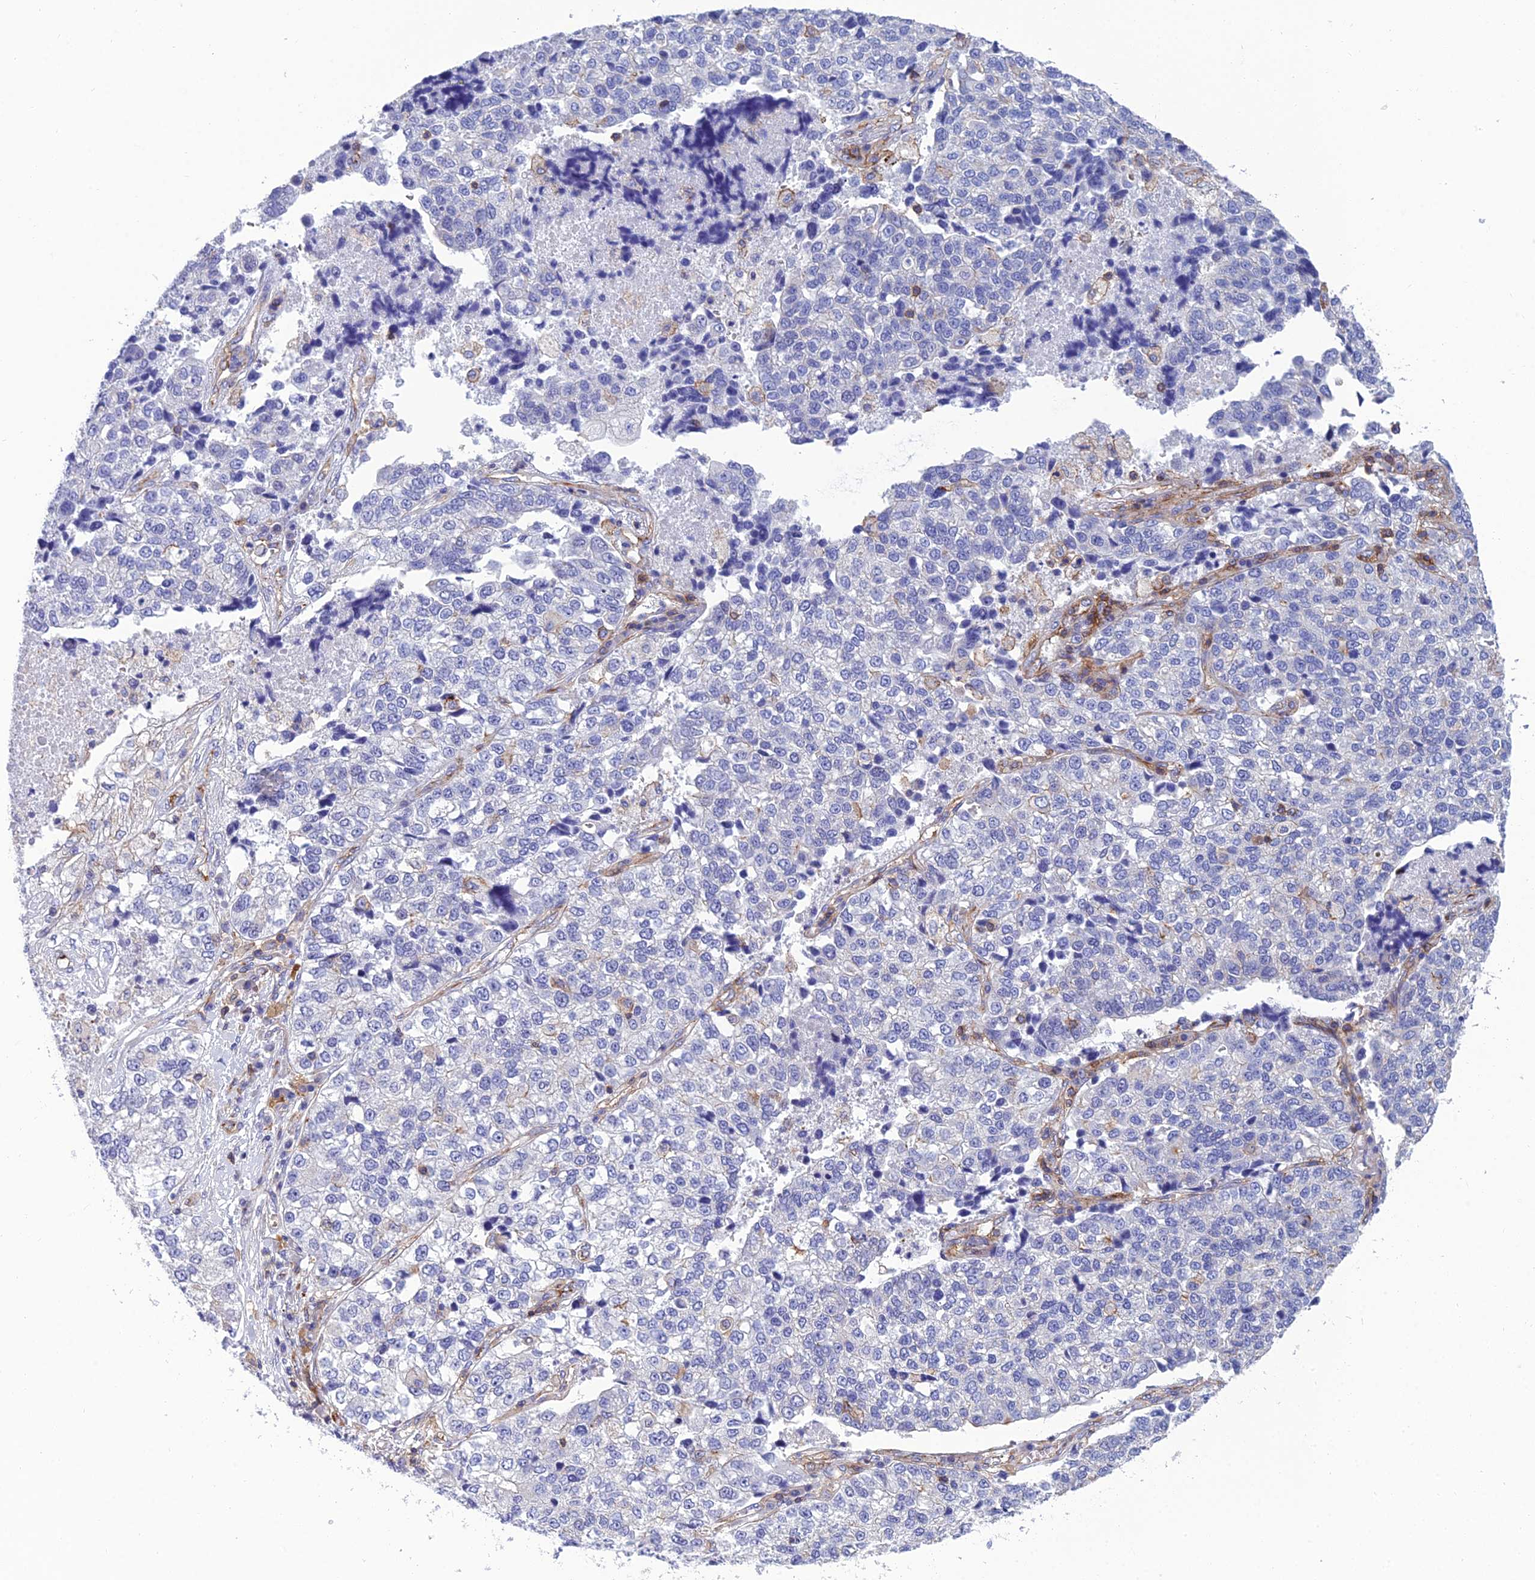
{"staining": {"intensity": "negative", "quantity": "none", "location": "none"}, "tissue": "lung cancer", "cell_type": "Tumor cells", "image_type": "cancer", "snomed": [{"axis": "morphology", "description": "Adenocarcinoma, NOS"}, {"axis": "topography", "description": "Lung"}], "caption": "Immunohistochemistry (IHC) photomicrograph of neoplastic tissue: lung cancer (adenocarcinoma) stained with DAB (3,3'-diaminobenzidine) demonstrates no significant protein staining in tumor cells. (Brightfield microscopy of DAB immunohistochemistry (IHC) at high magnification).", "gene": "PPP1R18", "patient": {"sex": "male", "age": 49}}